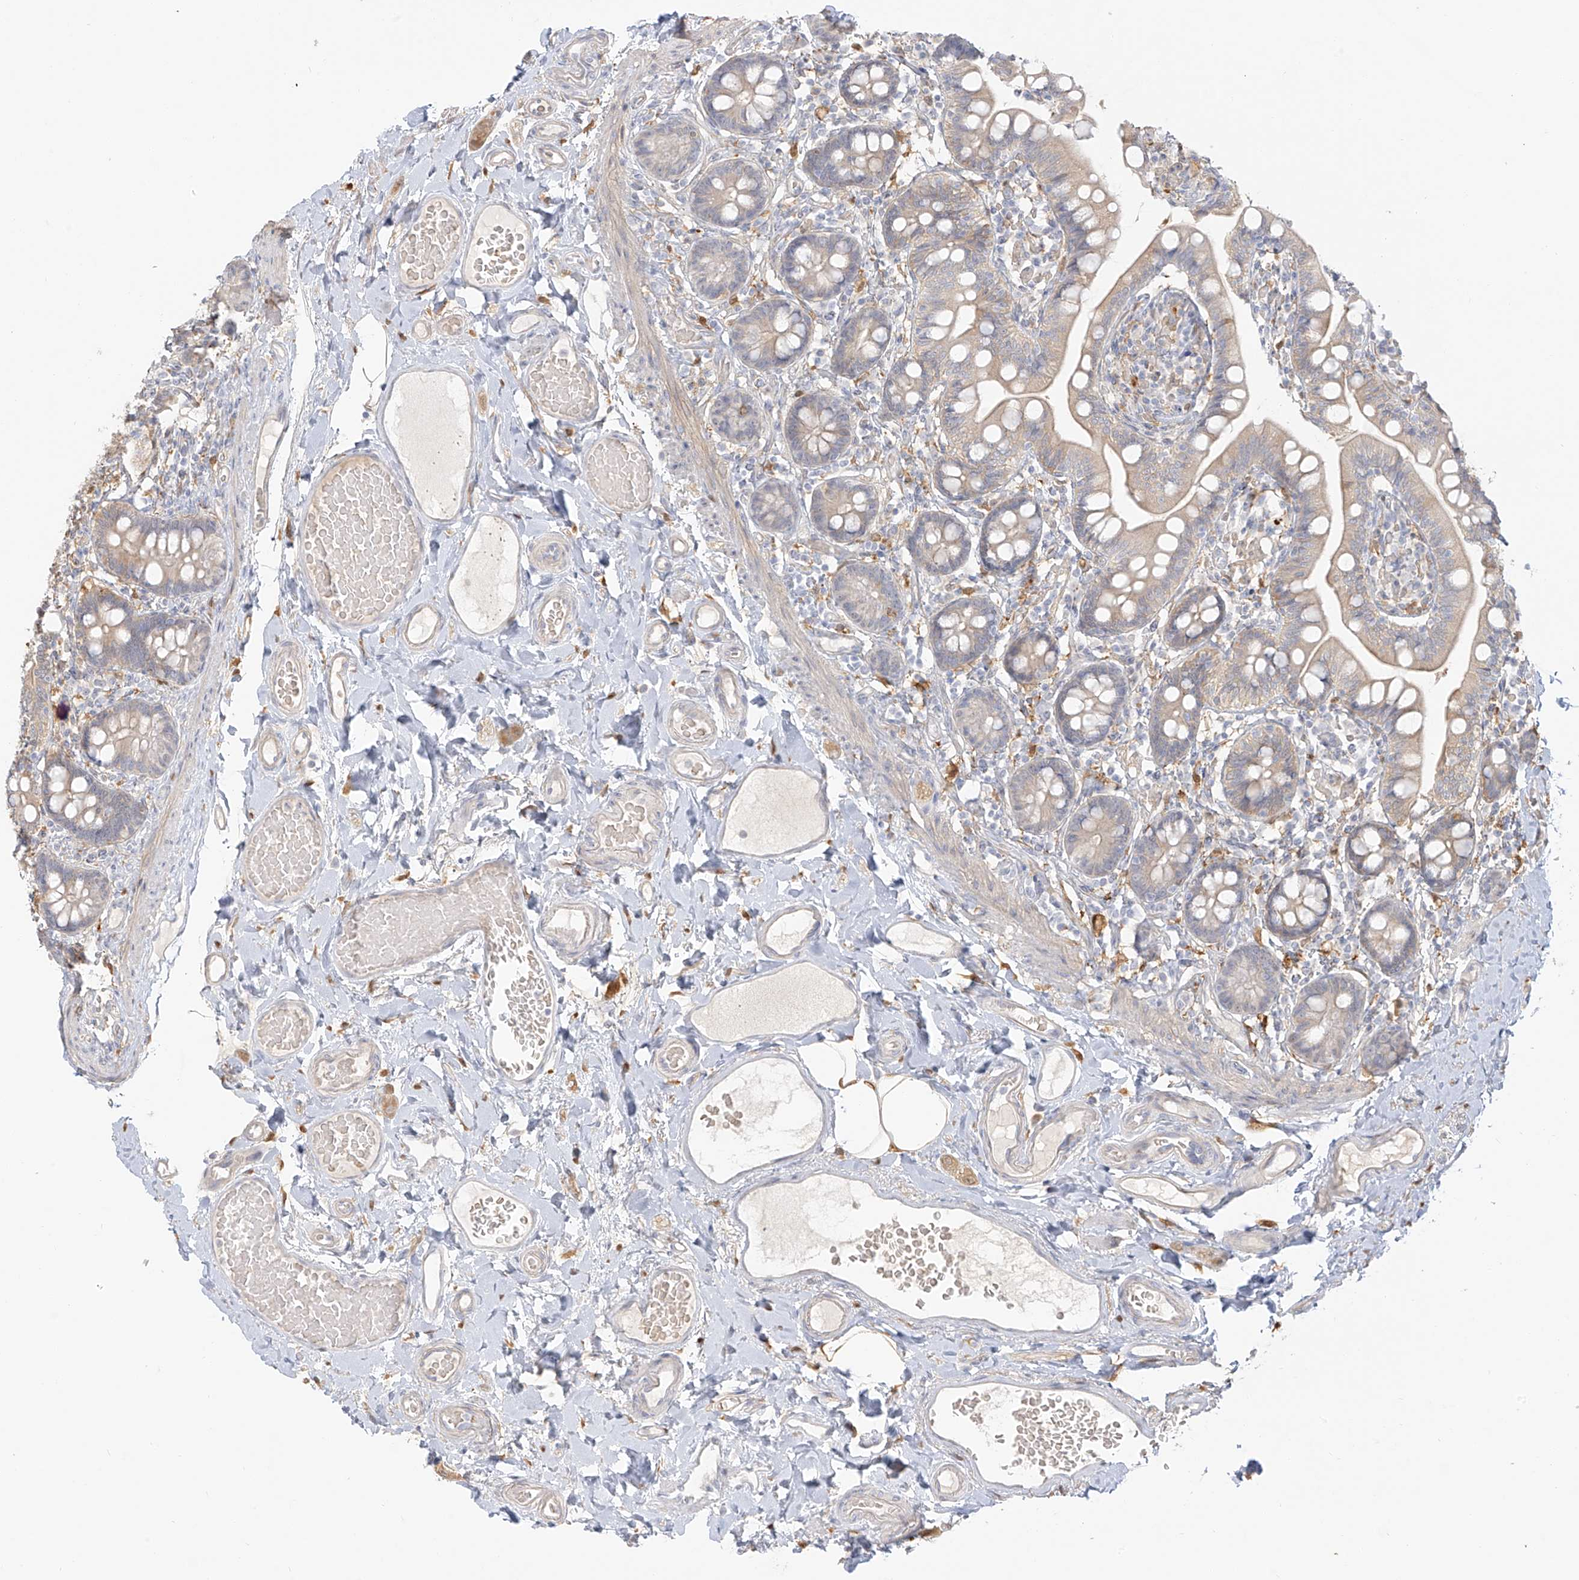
{"staining": {"intensity": "weak", "quantity": "<25%", "location": "cytoplasmic/membranous"}, "tissue": "small intestine", "cell_type": "Glandular cells", "image_type": "normal", "snomed": [{"axis": "morphology", "description": "Normal tissue, NOS"}, {"axis": "topography", "description": "Small intestine"}], "caption": "IHC of normal human small intestine reveals no positivity in glandular cells.", "gene": "UPK1B", "patient": {"sex": "female", "age": 64}}